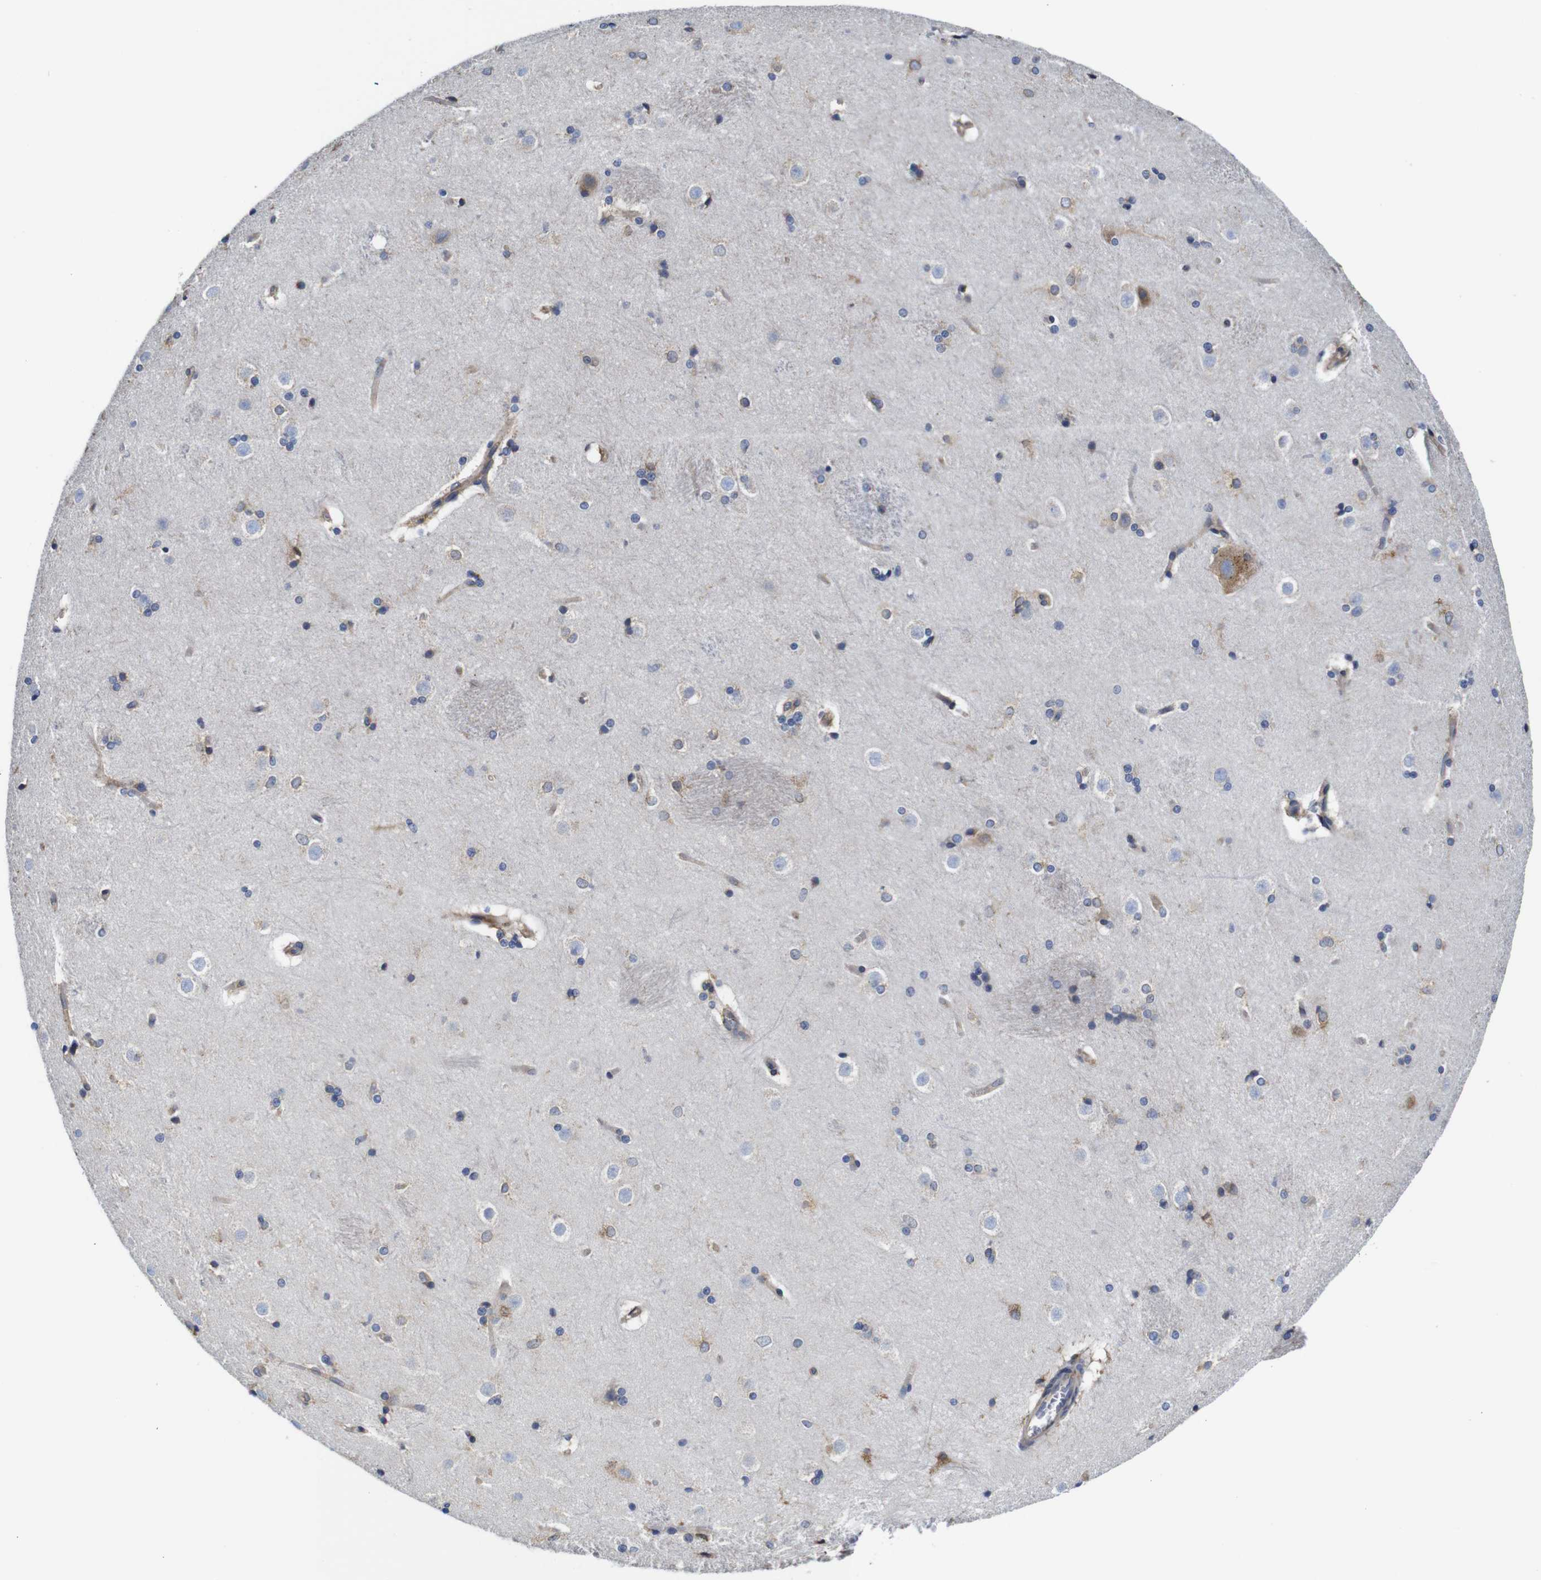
{"staining": {"intensity": "moderate", "quantity": "<25%", "location": "cytoplasmic/membranous"}, "tissue": "caudate", "cell_type": "Glial cells", "image_type": "normal", "snomed": [{"axis": "morphology", "description": "Normal tissue, NOS"}, {"axis": "topography", "description": "Lateral ventricle wall"}], "caption": "Caudate stained with DAB IHC exhibits low levels of moderate cytoplasmic/membranous expression in approximately <25% of glial cells.", "gene": "CLCC1", "patient": {"sex": "female", "age": 19}}